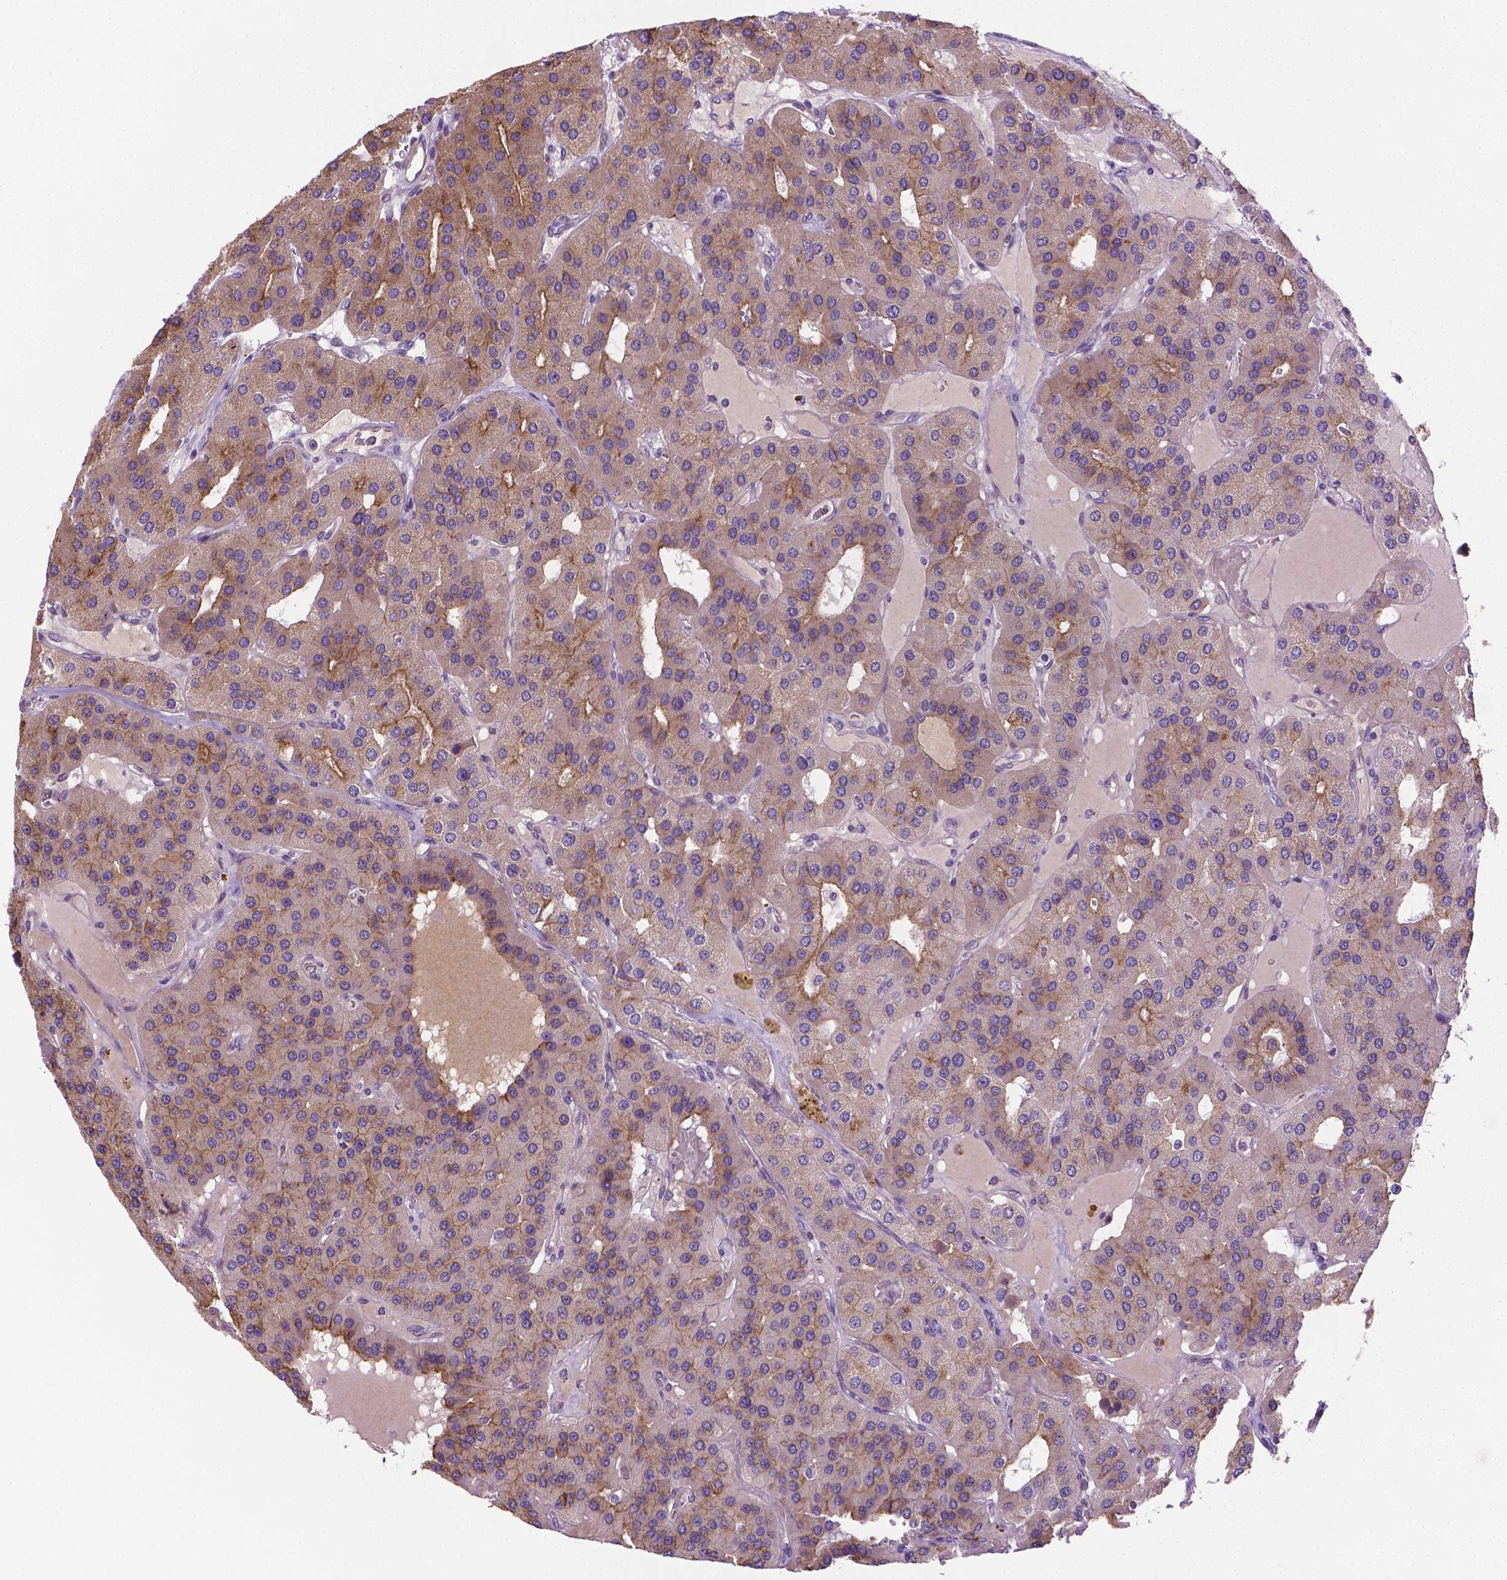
{"staining": {"intensity": "moderate", "quantity": "<25%", "location": "cytoplasmic/membranous"}, "tissue": "parathyroid gland", "cell_type": "Glandular cells", "image_type": "normal", "snomed": [{"axis": "morphology", "description": "Normal tissue, NOS"}, {"axis": "morphology", "description": "Adenoma, NOS"}, {"axis": "topography", "description": "Parathyroid gland"}], "caption": "Immunohistochemistry (IHC) image of unremarkable parathyroid gland: parathyroid gland stained using immunohistochemistry (IHC) demonstrates low levels of moderate protein expression localized specifically in the cytoplasmic/membranous of glandular cells, appearing as a cytoplasmic/membranous brown color.", "gene": "SLC51B", "patient": {"sex": "female", "age": 86}}